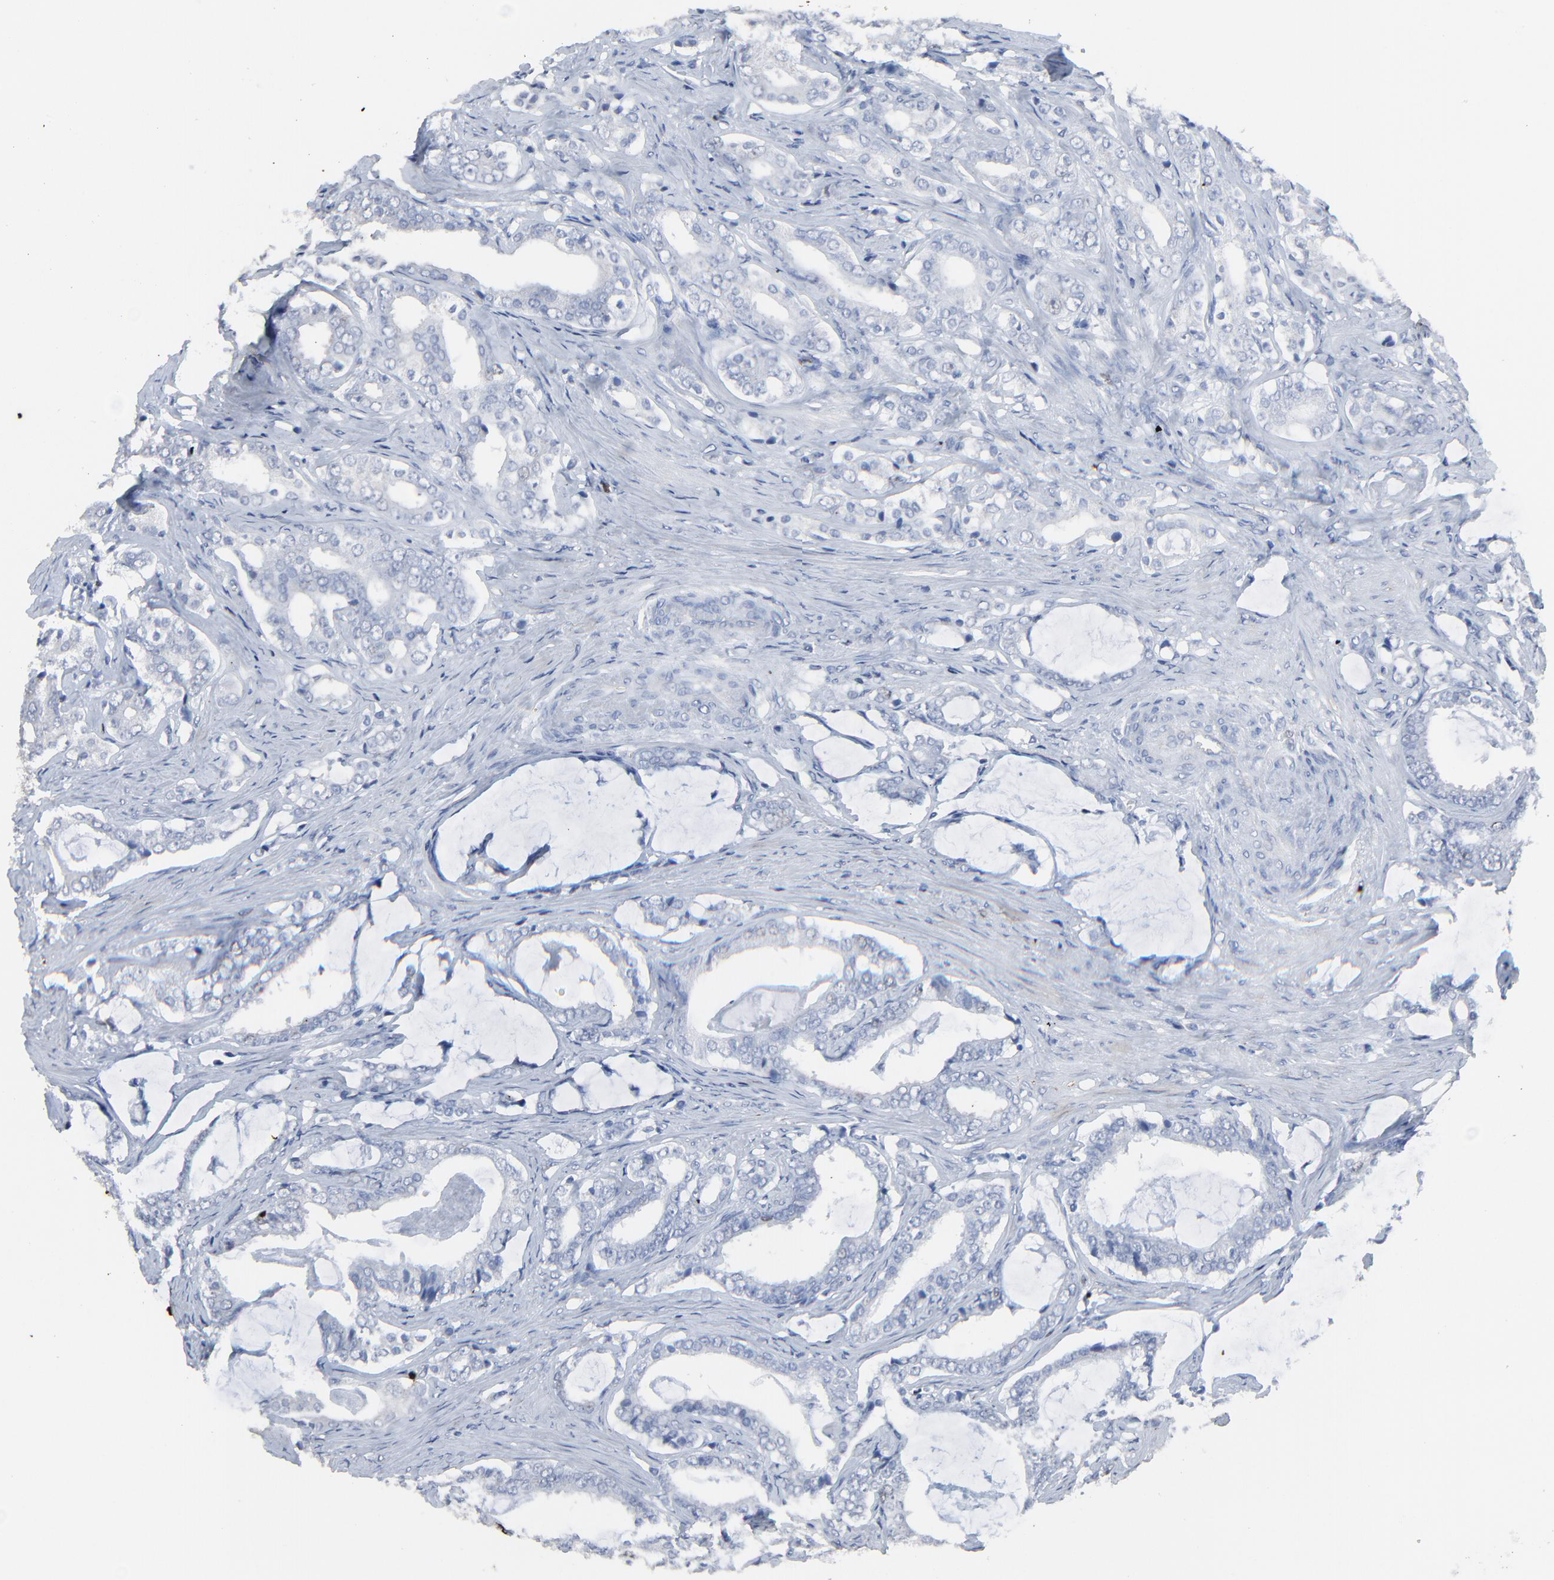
{"staining": {"intensity": "negative", "quantity": "none", "location": "none"}, "tissue": "prostate cancer", "cell_type": "Tumor cells", "image_type": "cancer", "snomed": [{"axis": "morphology", "description": "Adenocarcinoma, Low grade"}, {"axis": "topography", "description": "Prostate"}], "caption": "High magnification brightfield microscopy of prostate adenocarcinoma (low-grade) stained with DAB (brown) and counterstained with hematoxylin (blue): tumor cells show no significant positivity. The staining is performed using DAB brown chromogen with nuclei counter-stained in using hematoxylin.", "gene": "BIRC3", "patient": {"sex": "male", "age": 59}}